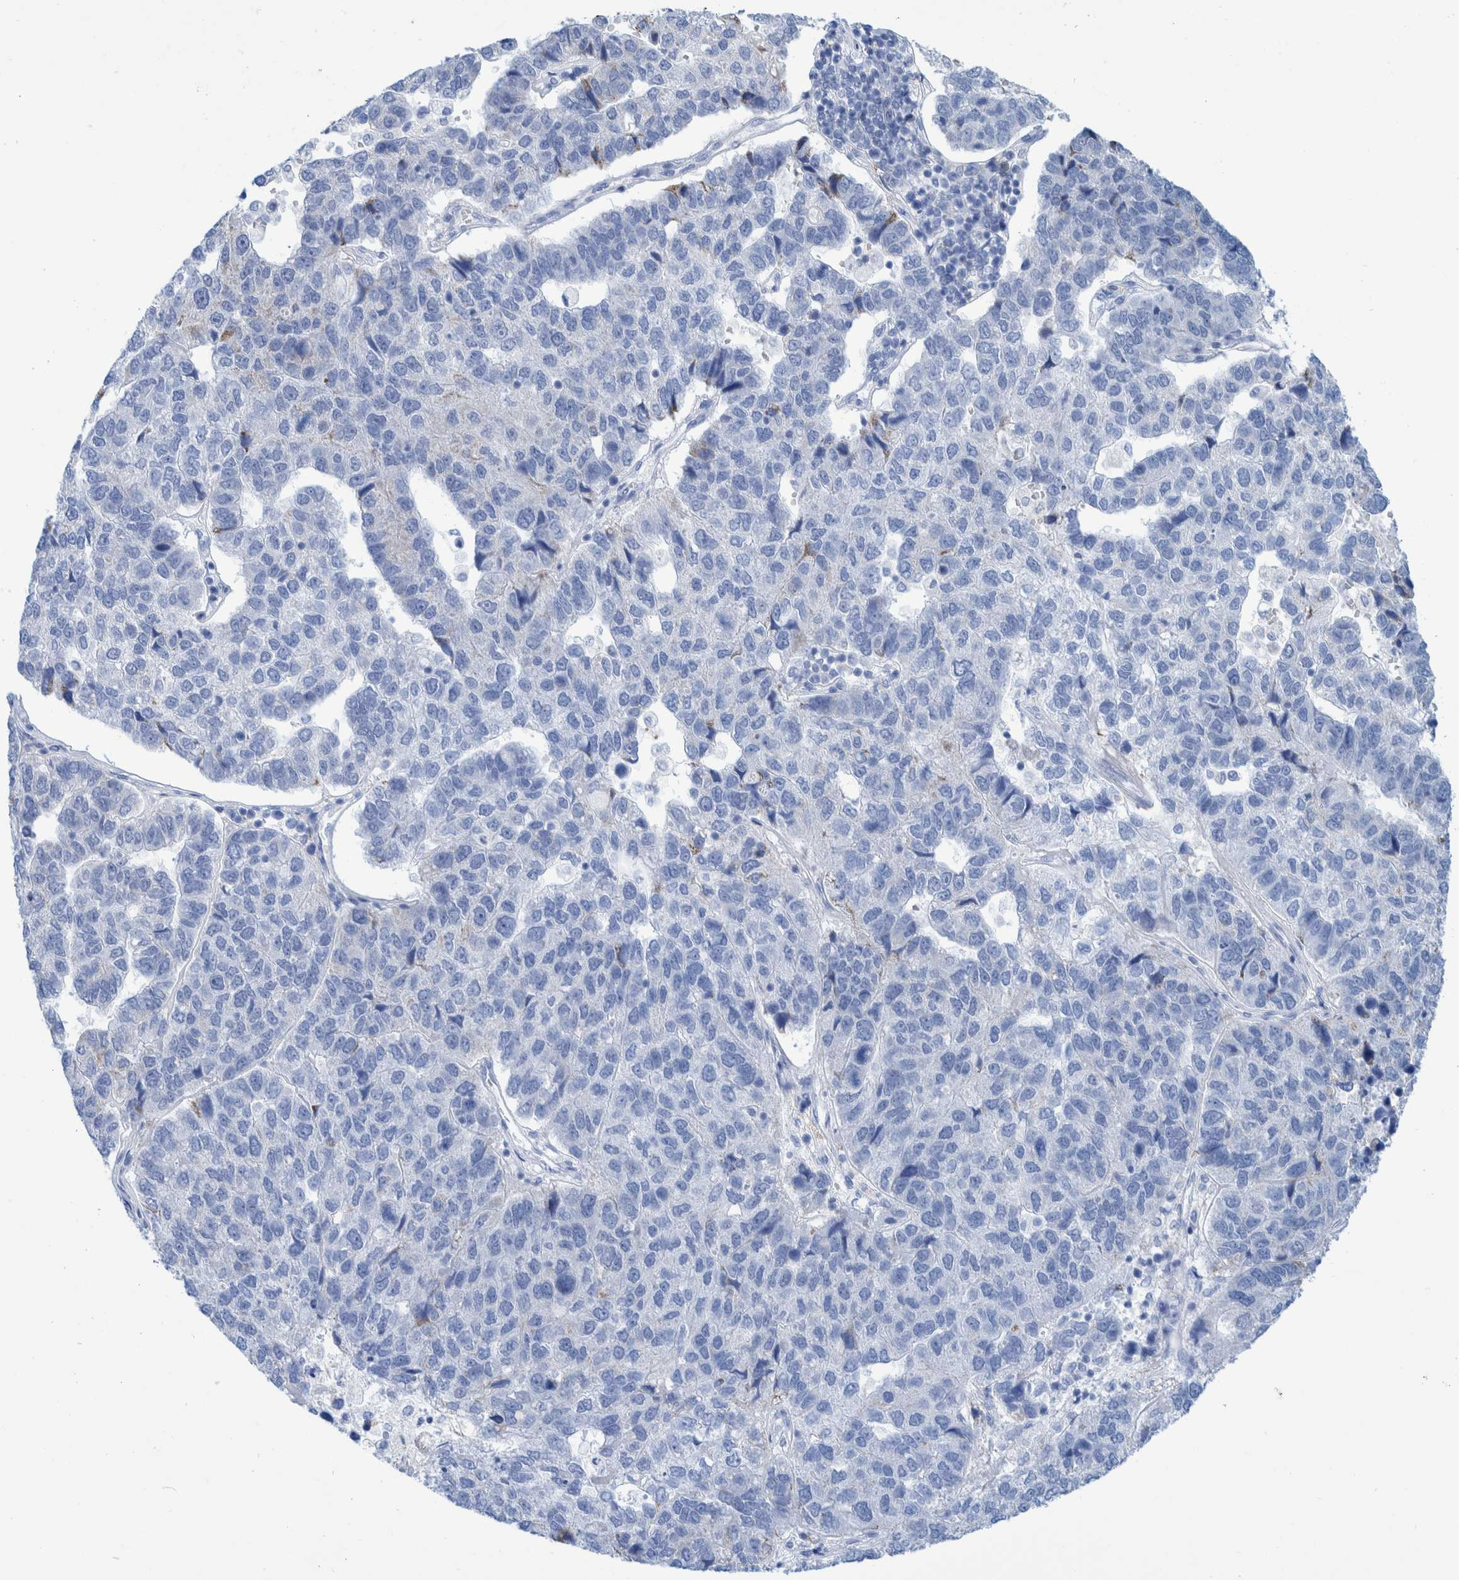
{"staining": {"intensity": "negative", "quantity": "none", "location": "none"}, "tissue": "pancreatic cancer", "cell_type": "Tumor cells", "image_type": "cancer", "snomed": [{"axis": "morphology", "description": "Adenocarcinoma, NOS"}, {"axis": "topography", "description": "Pancreas"}], "caption": "There is no significant staining in tumor cells of pancreatic adenocarcinoma.", "gene": "KRT14", "patient": {"sex": "female", "age": 61}}